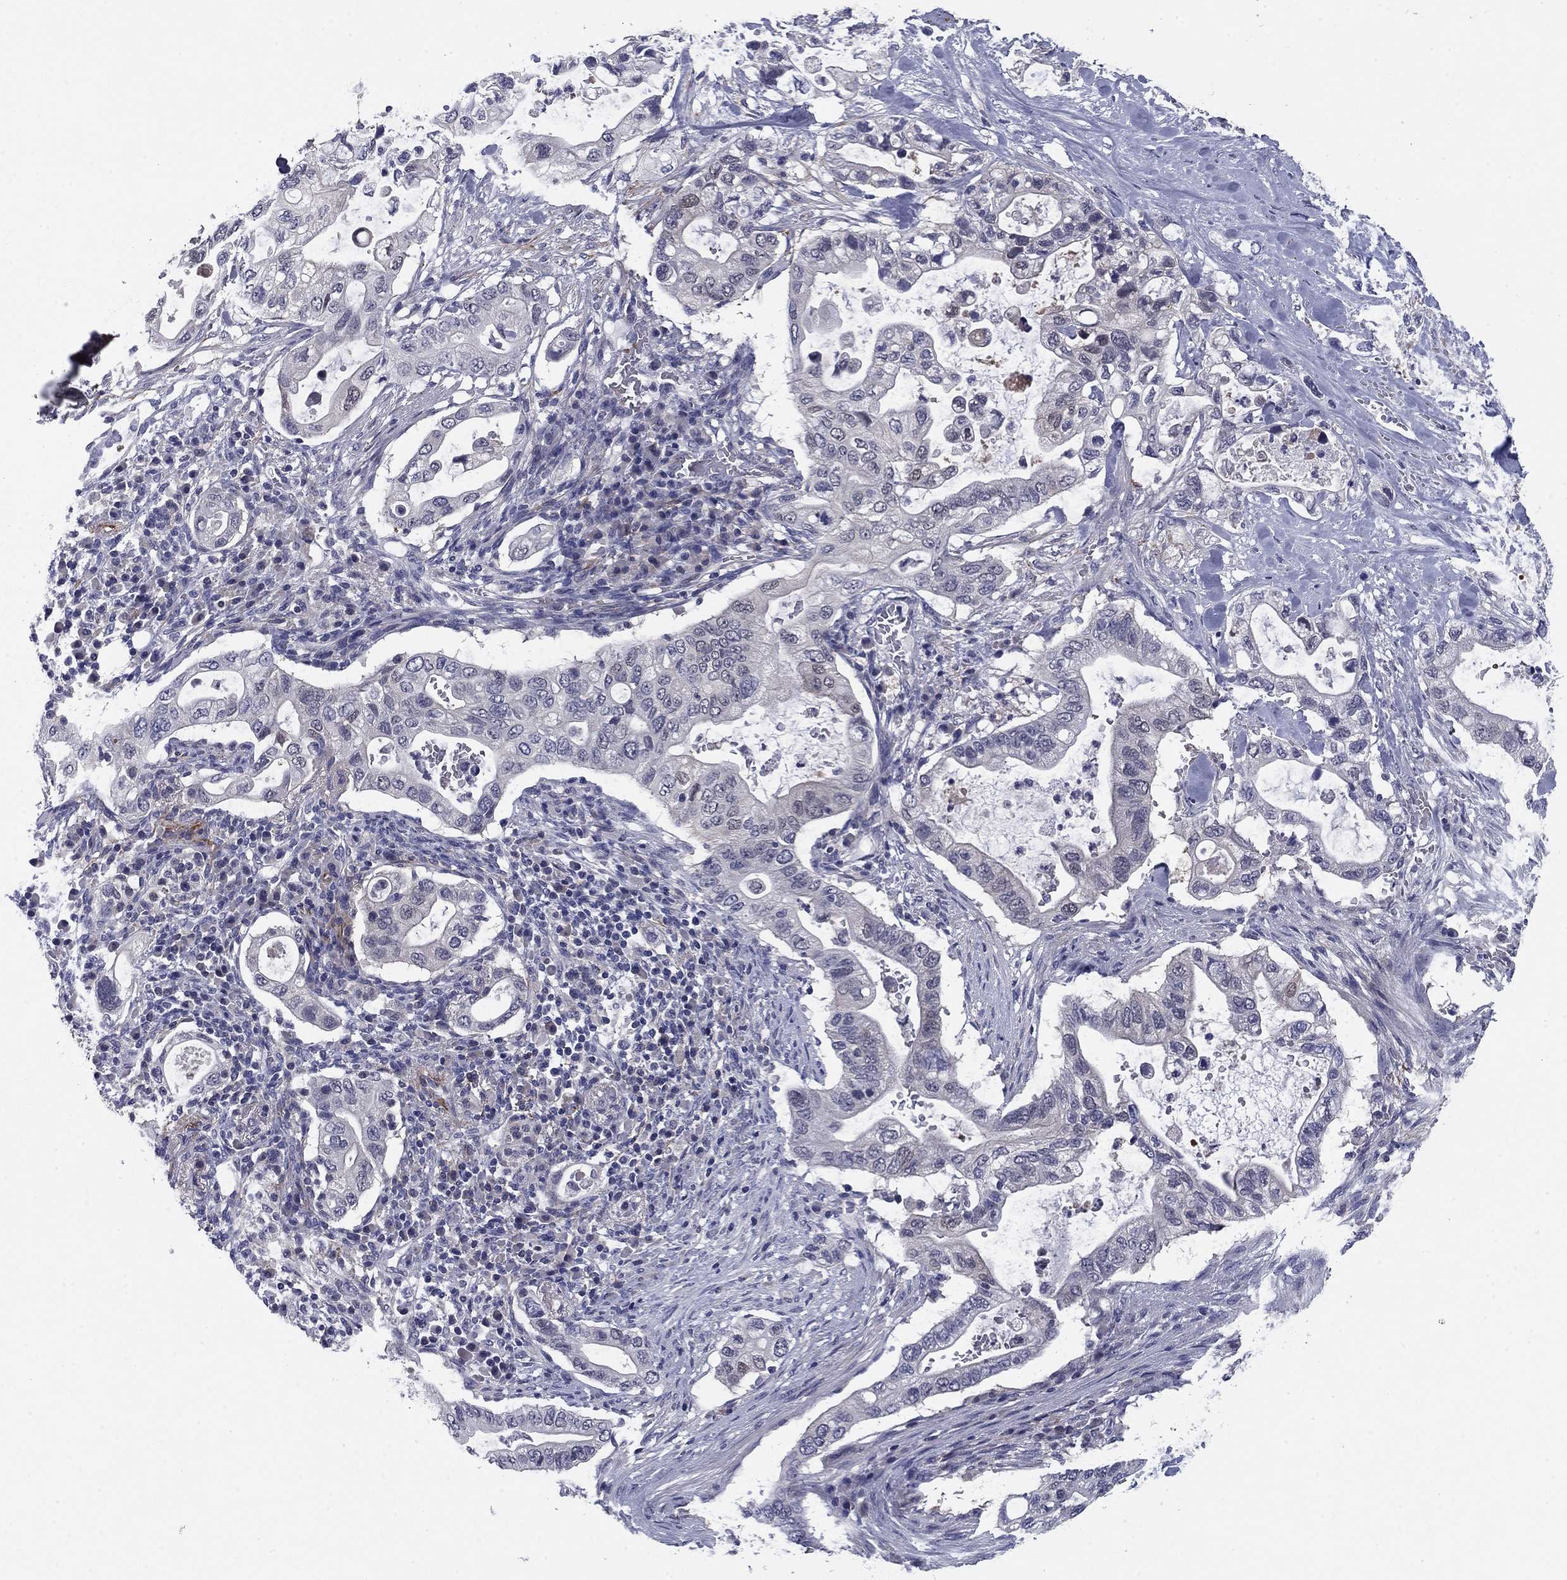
{"staining": {"intensity": "negative", "quantity": "none", "location": "none"}, "tissue": "pancreatic cancer", "cell_type": "Tumor cells", "image_type": "cancer", "snomed": [{"axis": "morphology", "description": "Adenocarcinoma, NOS"}, {"axis": "topography", "description": "Pancreas"}], "caption": "There is no significant expression in tumor cells of pancreatic cancer (adenocarcinoma).", "gene": "REXO5", "patient": {"sex": "female", "age": 72}}